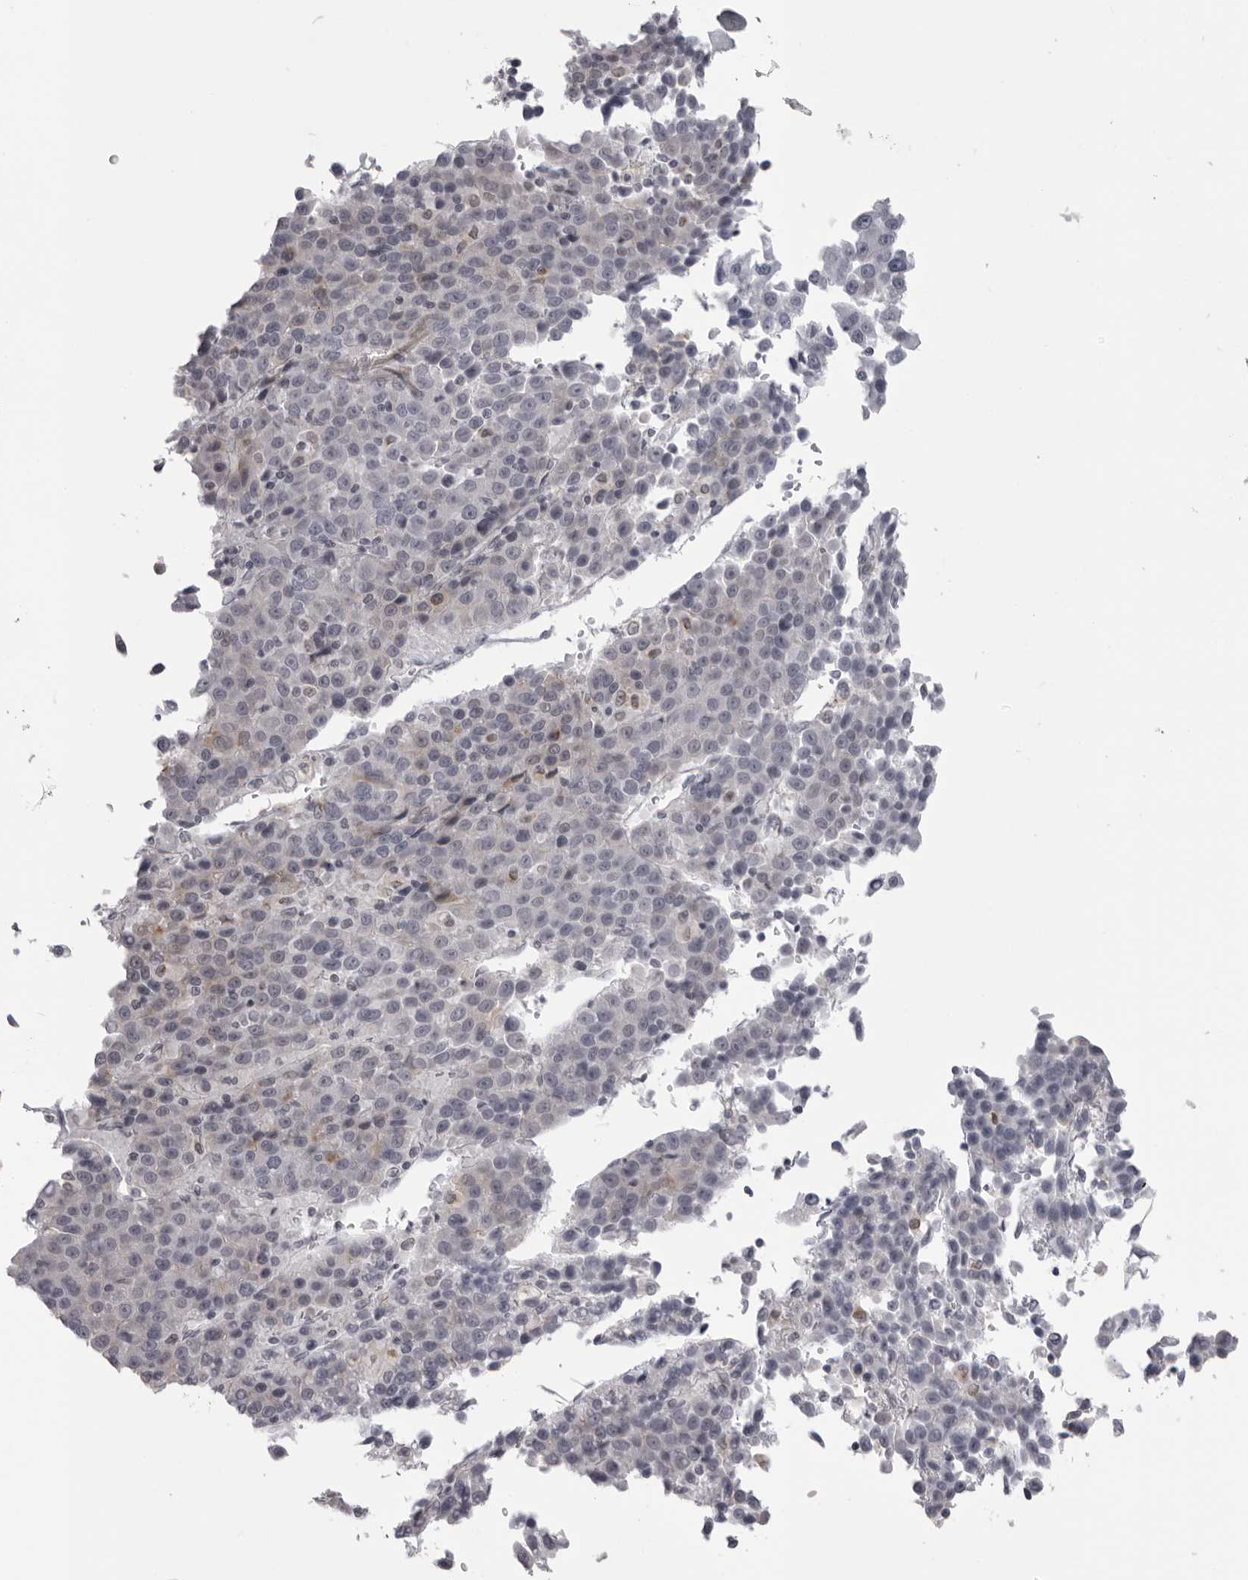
{"staining": {"intensity": "negative", "quantity": "none", "location": "none"}, "tissue": "liver cancer", "cell_type": "Tumor cells", "image_type": "cancer", "snomed": [{"axis": "morphology", "description": "Carcinoma, Hepatocellular, NOS"}, {"axis": "topography", "description": "Liver"}], "caption": "Immunohistochemistry photomicrograph of neoplastic tissue: liver hepatocellular carcinoma stained with DAB shows no significant protein staining in tumor cells.", "gene": "DNALI1", "patient": {"sex": "female", "age": 53}}